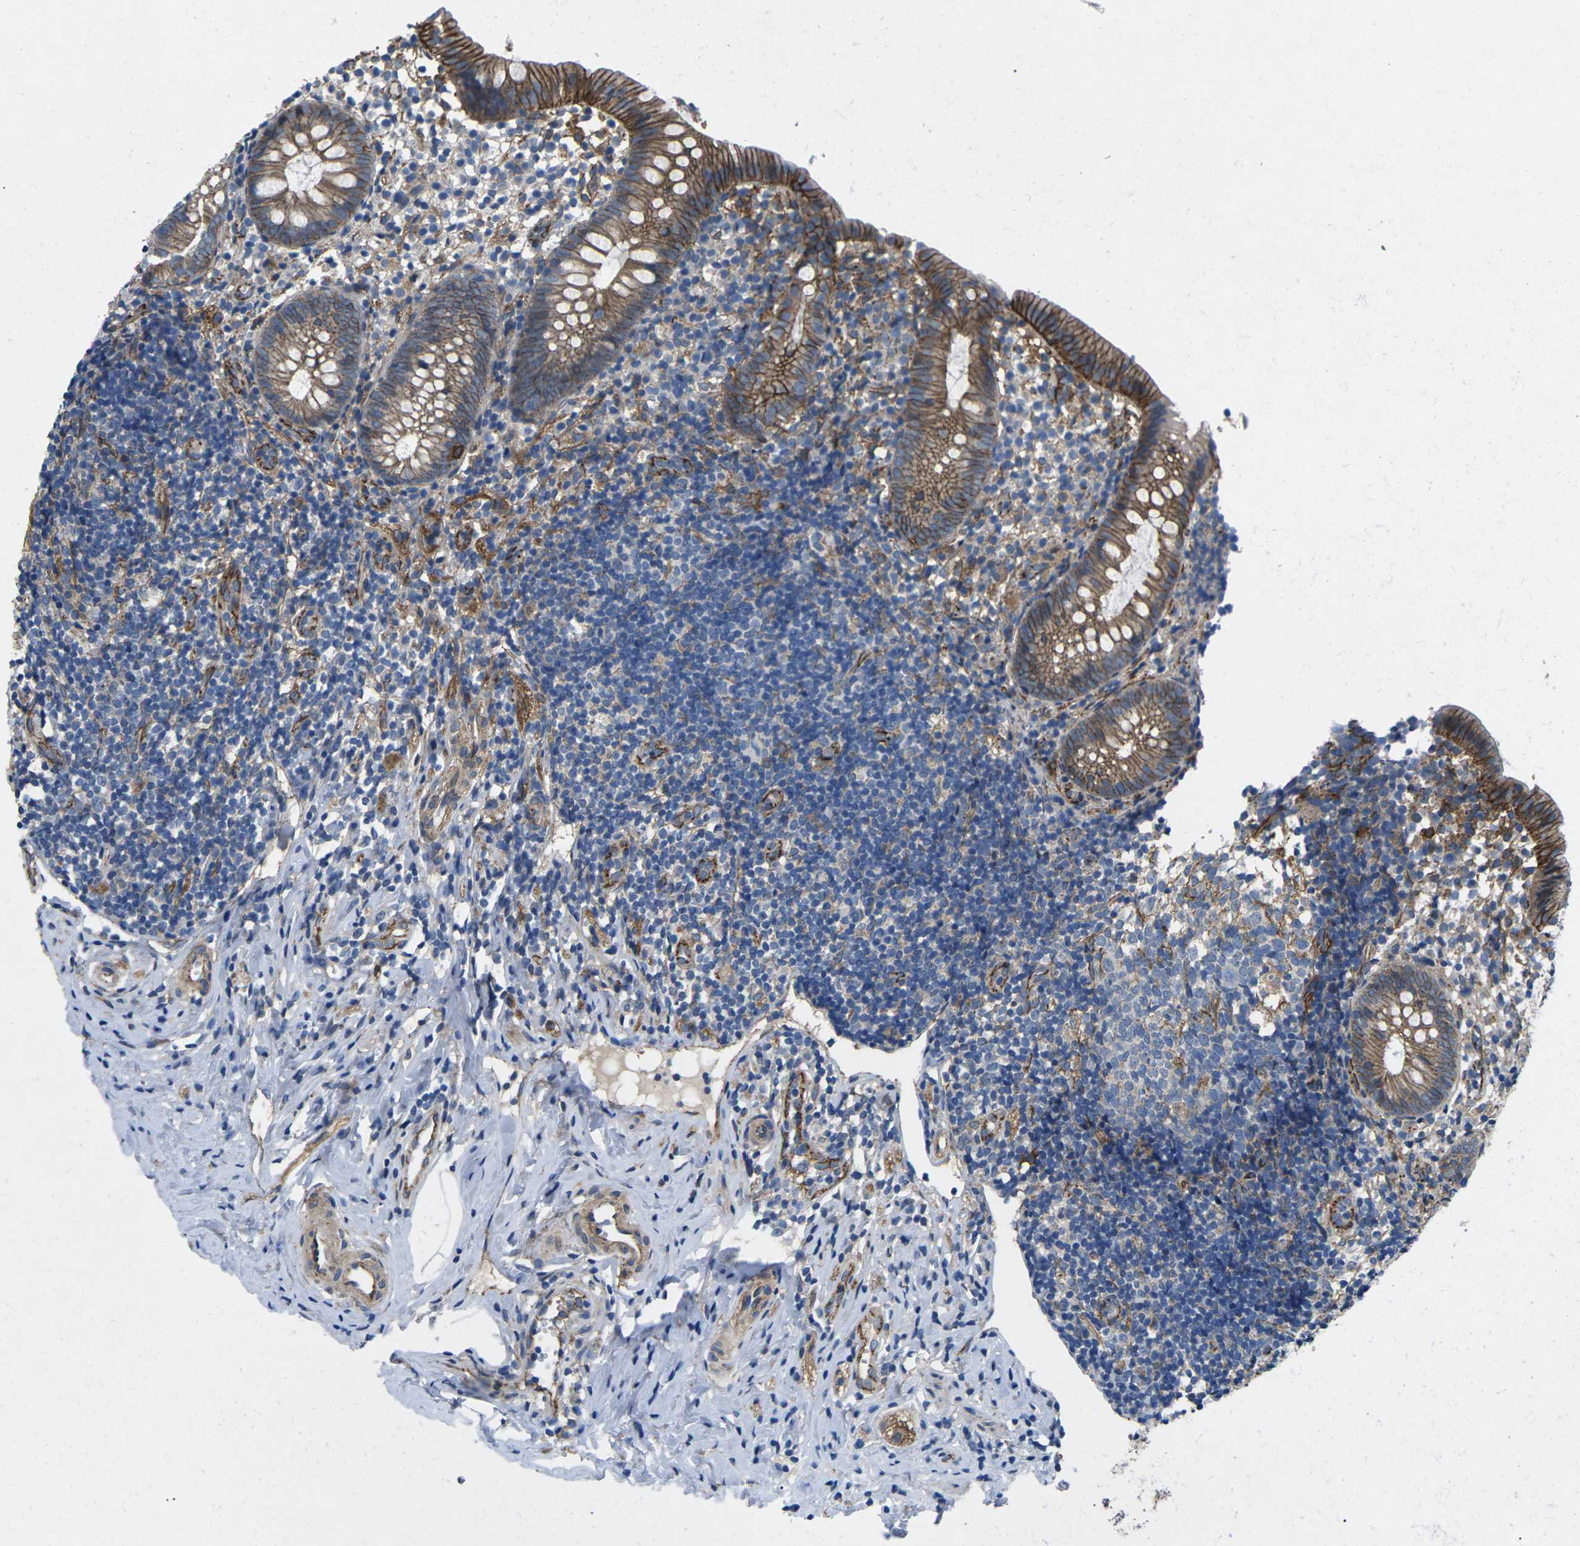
{"staining": {"intensity": "moderate", "quantity": ">75%", "location": "cytoplasmic/membranous"}, "tissue": "appendix", "cell_type": "Glandular cells", "image_type": "normal", "snomed": [{"axis": "morphology", "description": "Normal tissue, NOS"}, {"axis": "topography", "description": "Appendix"}], "caption": "A brown stain labels moderate cytoplasmic/membranous staining of a protein in glandular cells of normal human appendix.", "gene": "CTNND1", "patient": {"sex": "female", "age": 20}}